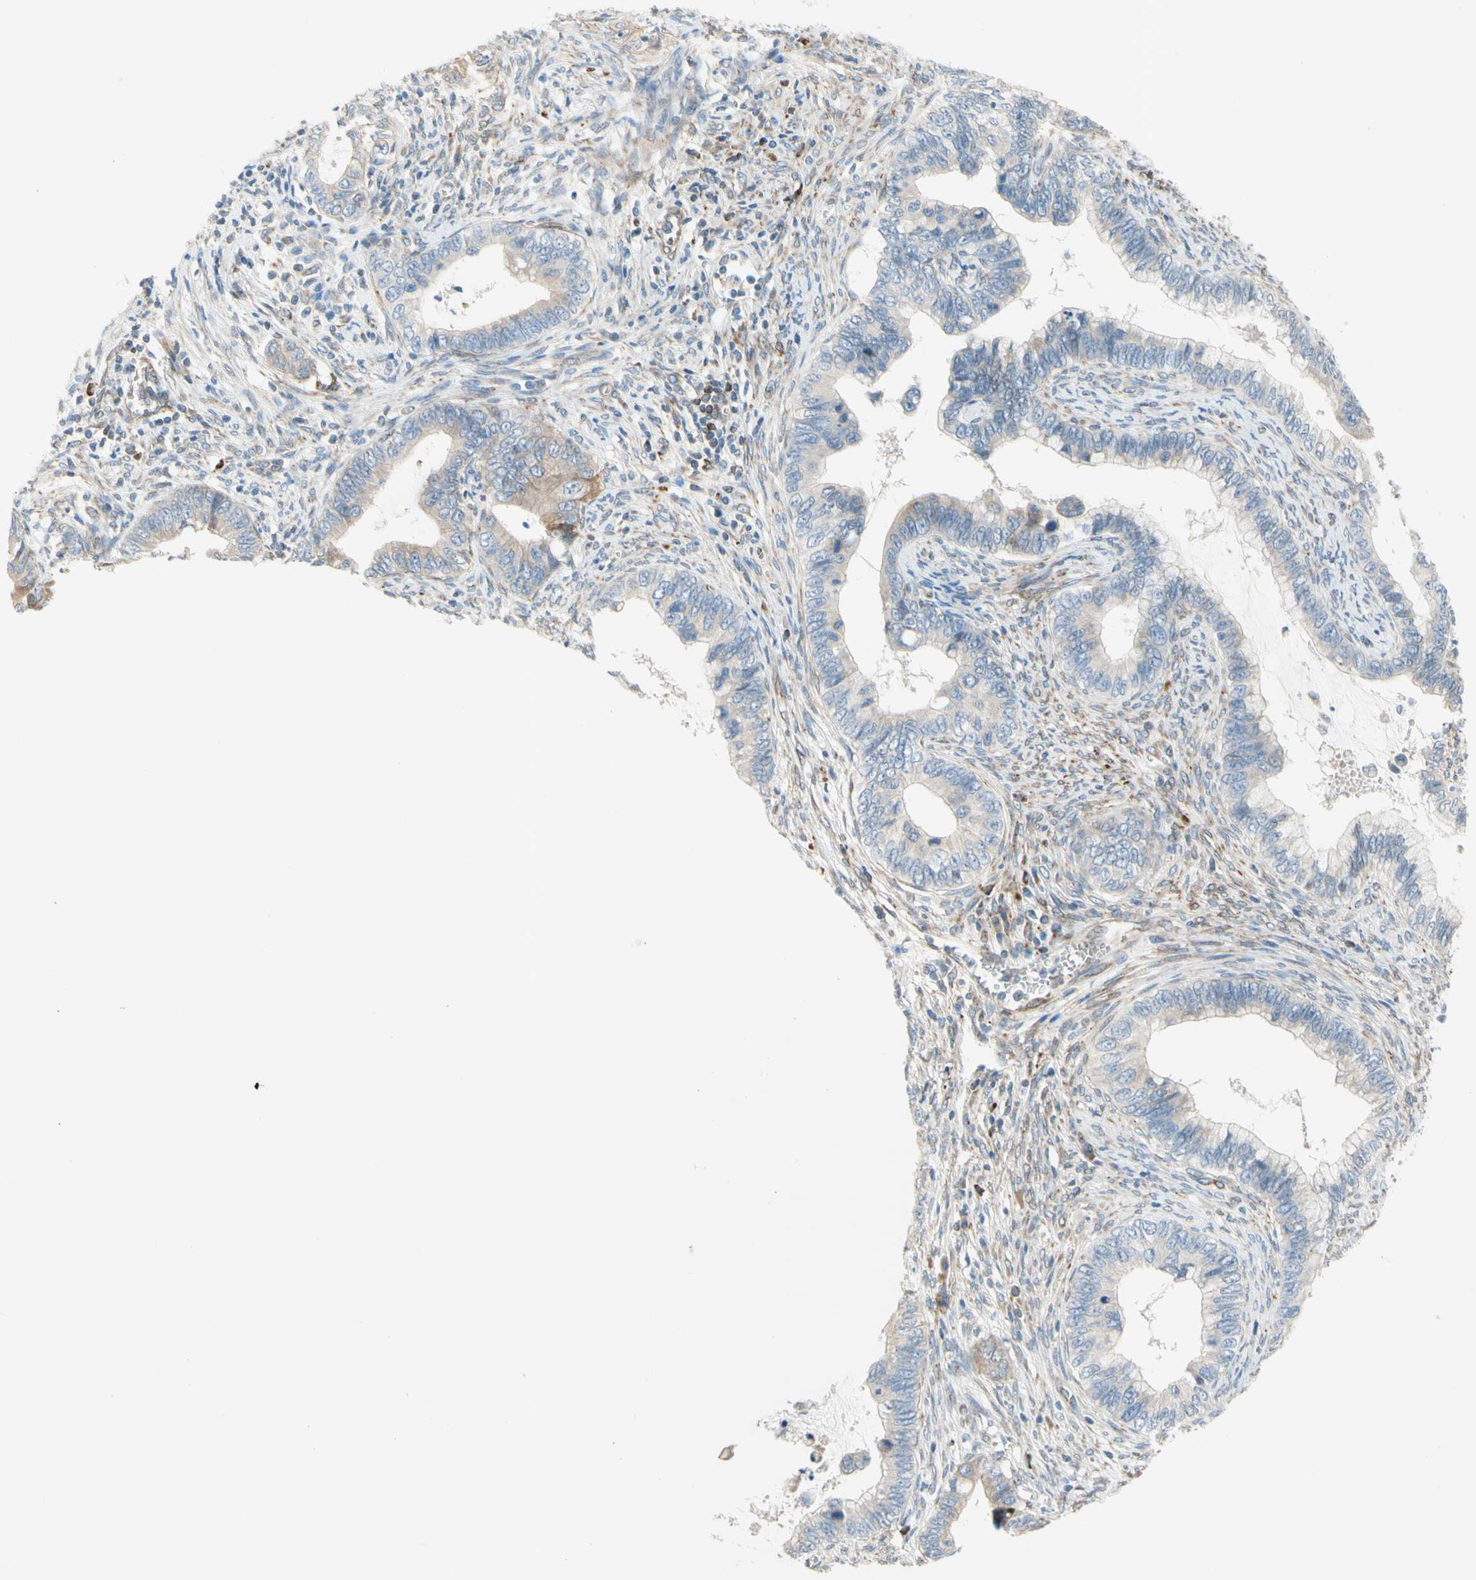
{"staining": {"intensity": "weak", "quantity": ">75%", "location": "cytoplasmic/membranous"}, "tissue": "cervical cancer", "cell_type": "Tumor cells", "image_type": "cancer", "snomed": [{"axis": "morphology", "description": "Adenocarcinoma, NOS"}, {"axis": "topography", "description": "Cervix"}], "caption": "Cervical cancer (adenocarcinoma) was stained to show a protein in brown. There is low levels of weak cytoplasmic/membranous positivity in about >75% of tumor cells. The protein of interest is shown in brown color, while the nuclei are stained blue.", "gene": "TRAF2", "patient": {"sex": "female", "age": 44}}